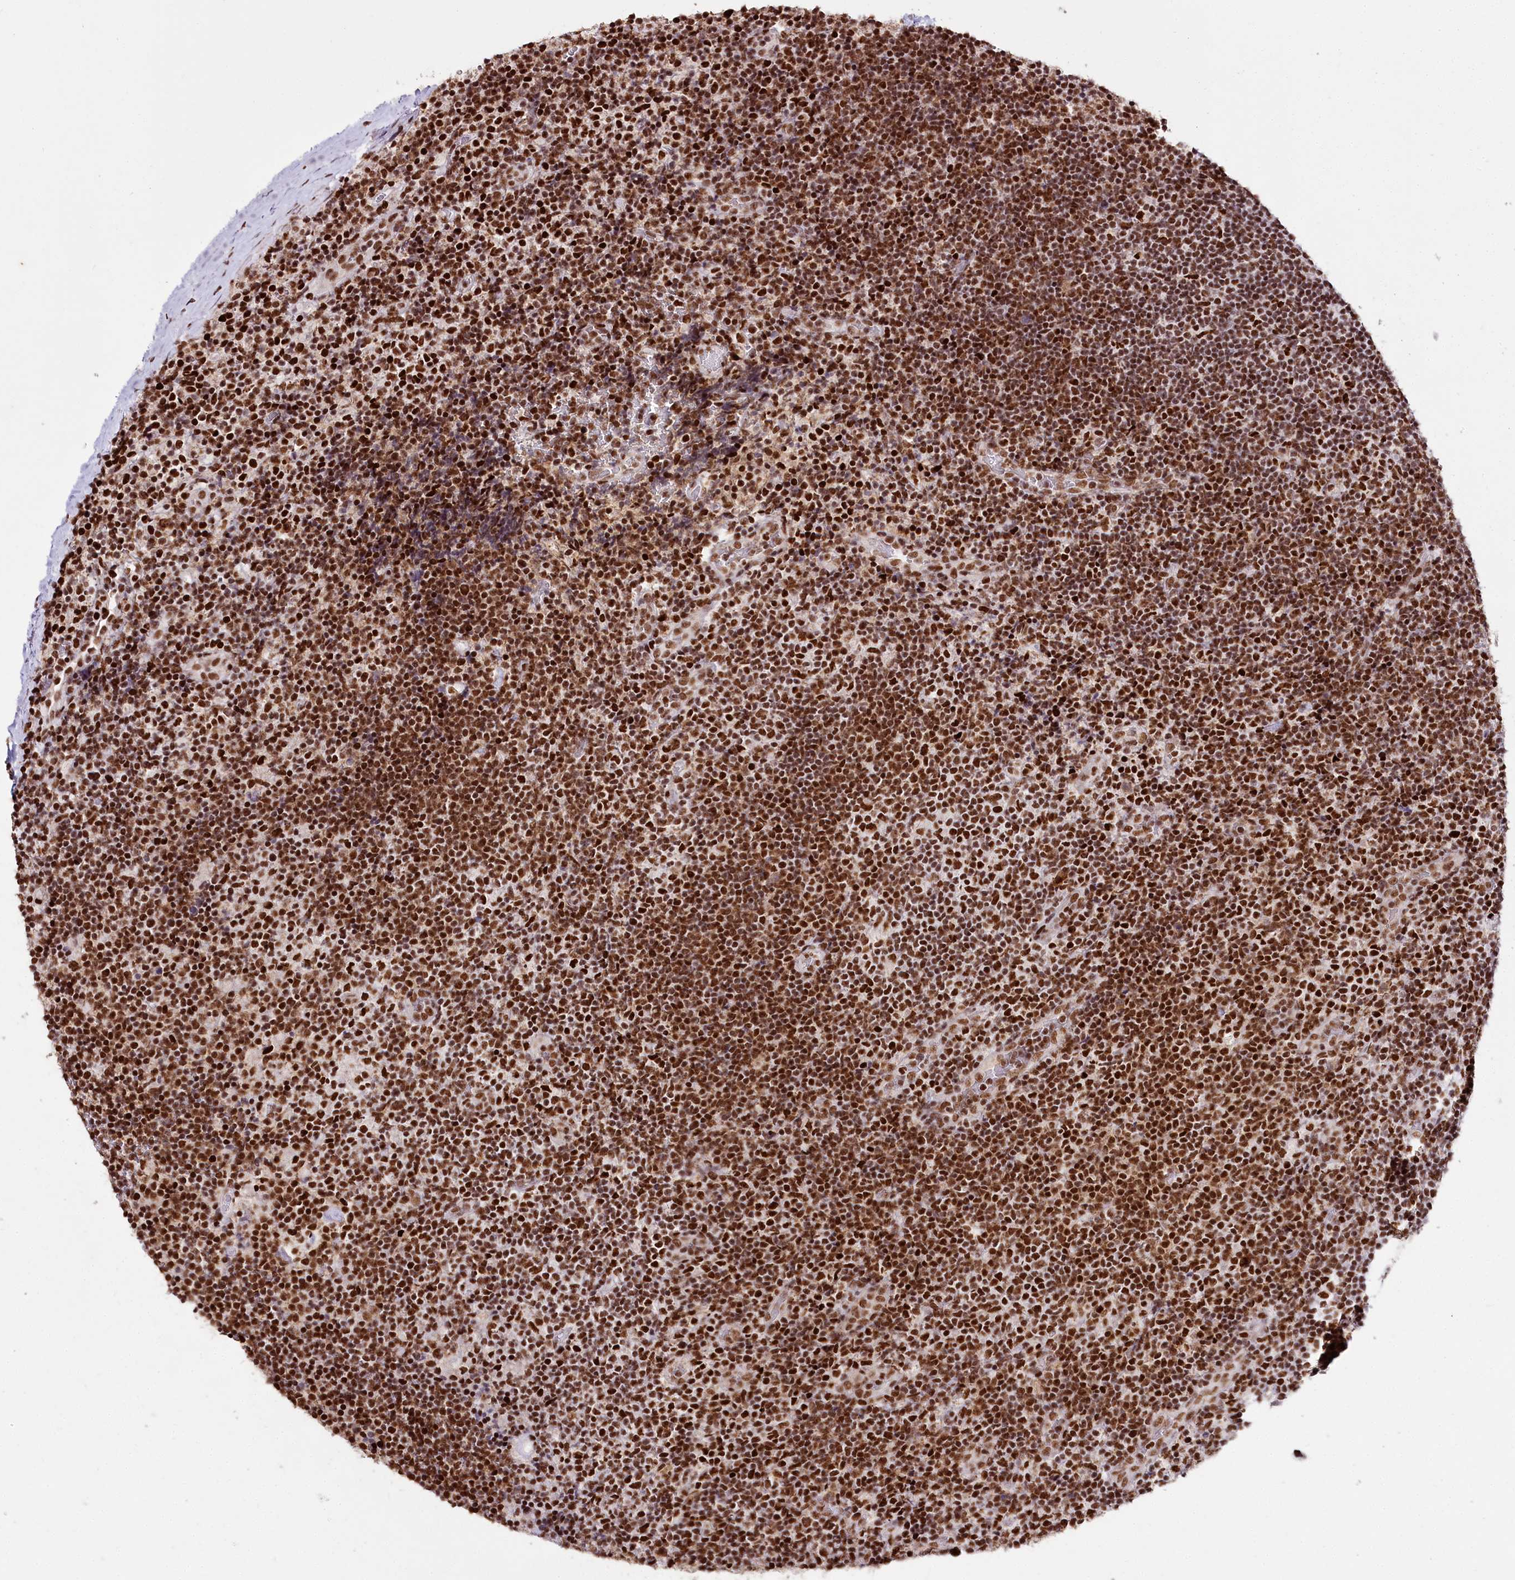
{"staining": {"intensity": "strong", "quantity": ">75%", "location": "nuclear"}, "tissue": "lymphoma", "cell_type": "Tumor cells", "image_type": "cancer", "snomed": [{"axis": "morphology", "description": "Hodgkin's disease, NOS"}, {"axis": "topography", "description": "Lymph node"}], "caption": "The image displays a brown stain indicating the presence of a protein in the nuclear of tumor cells in lymphoma.", "gene": "SMARCE1", "patient": {"sex": "female", "age": 57}}